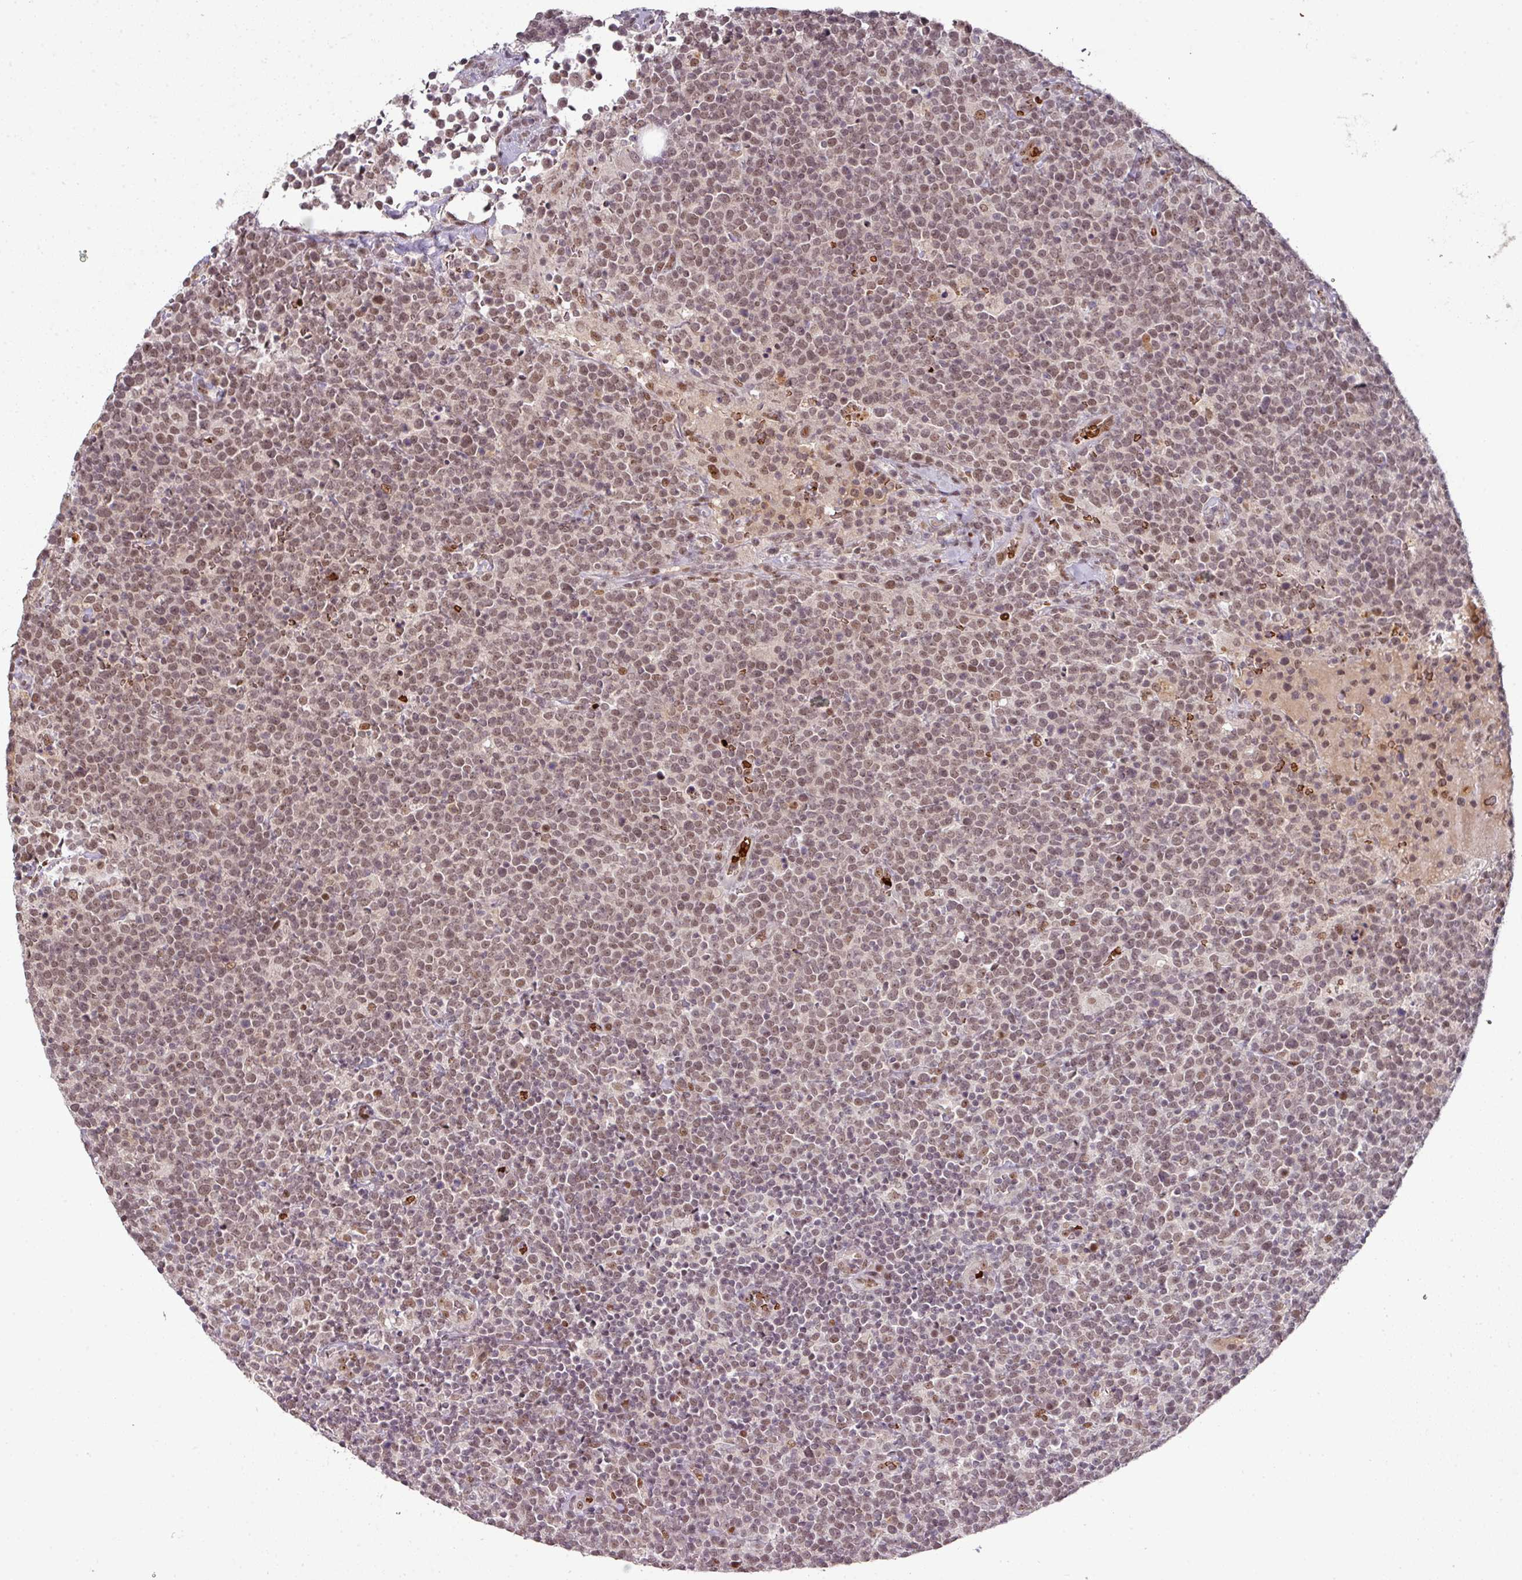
{"staining": {"intensity": "moderate", "quantity": ">75%", "location": "nuclear"}, "tissue": "lymphoma", "cell_type": "Tumor cells", "image_type": "cancer", "snomed": [{"axis": "morphology", "description": "Malignant lymphoma, non-Hodgkin's type, High grade"}, {"axis": "topography", "description": "Lymph node"}], "caption": "Brown immunohistochemical staining in high-grade malignant lymphoma, non-Hodgkin's type exhibits moderate nuclear positivity in about >75% of tumor cells.", "gene": "NEIL1", "patient": {"sex": "male", "age": 61}}